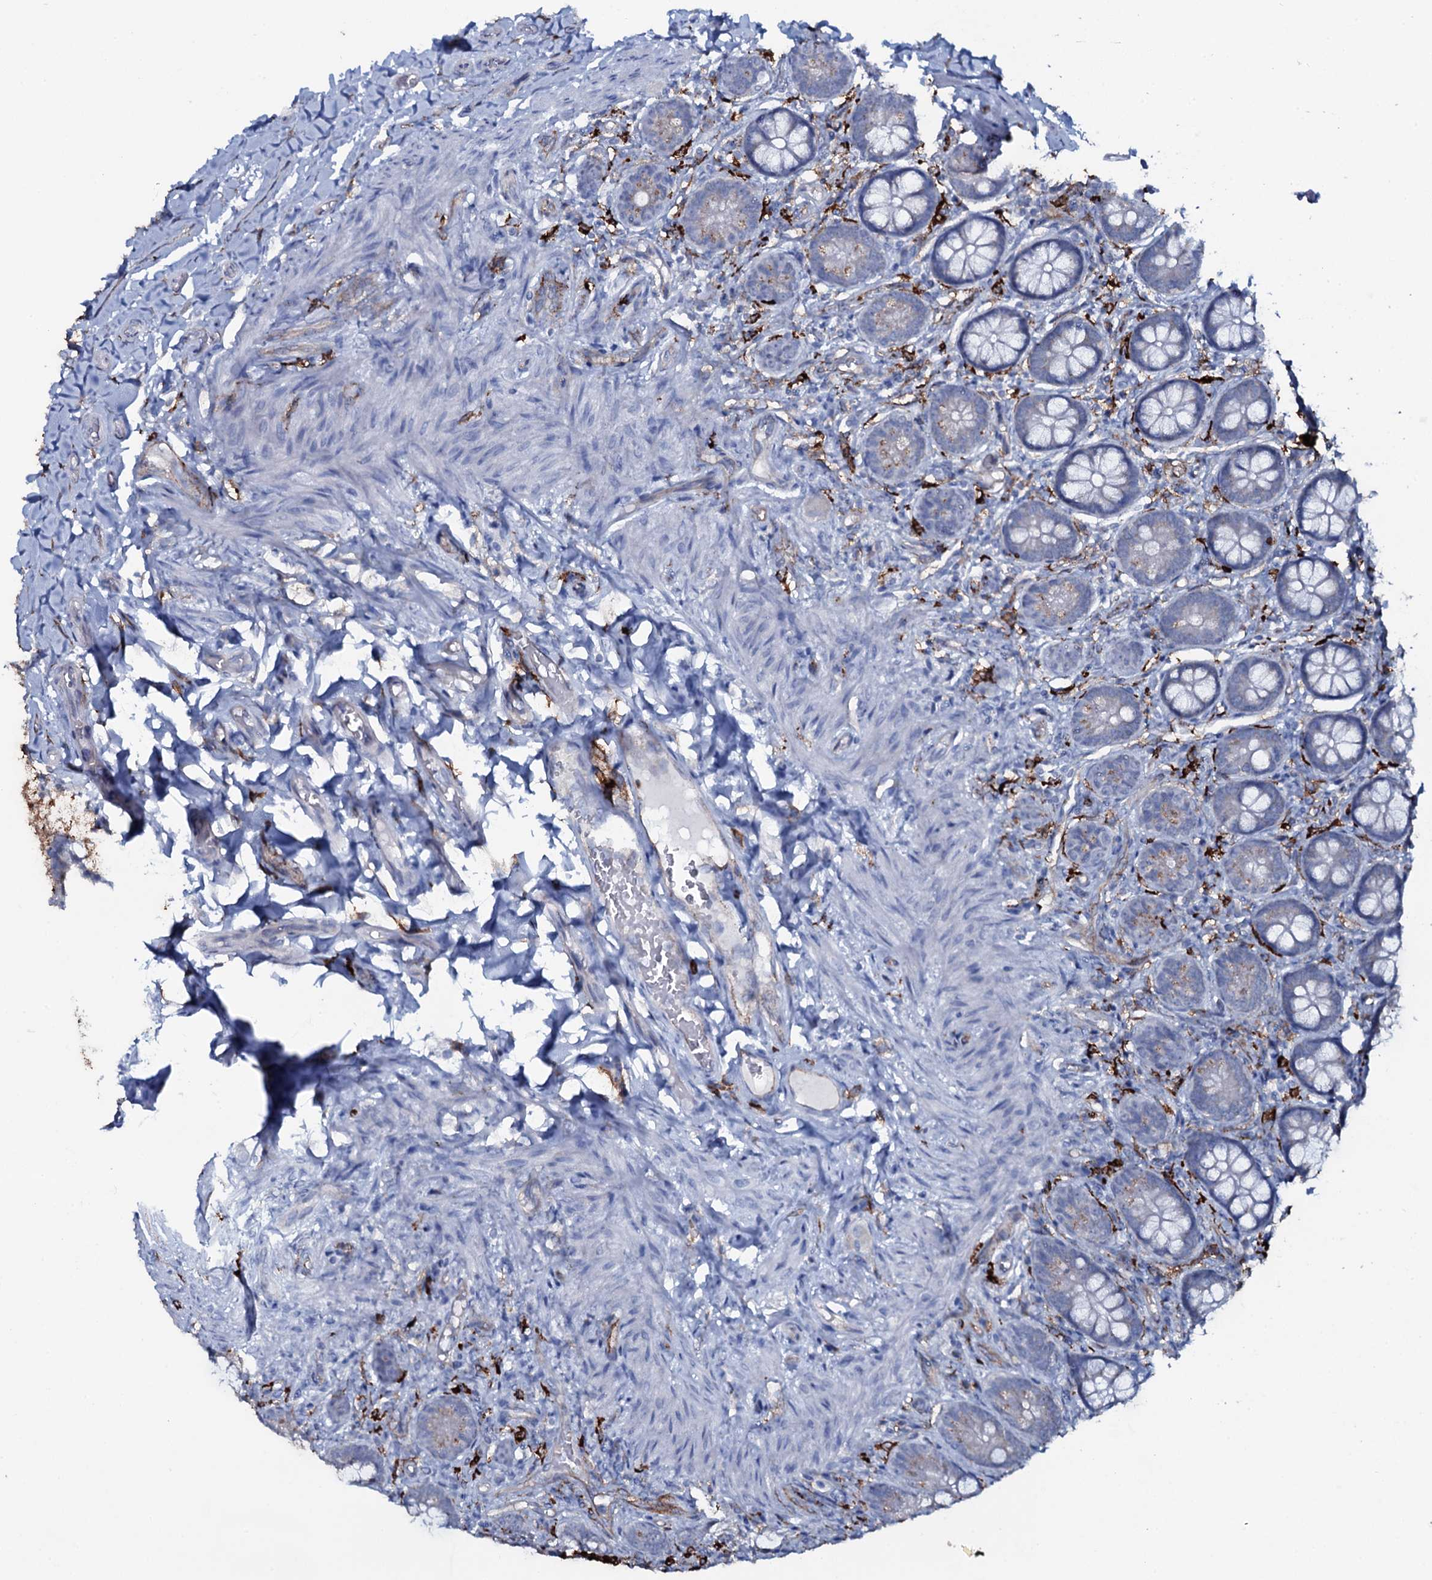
{"staining": {"intensity": "moderate", "quantity": ">75%", "location": "cytoplasmic/membranous"}, "tissue": "small intestine", "cell_type": "Glandular cells", "image_type": "normal", "snomed": [{"axis": "morphology", "description": "Normal tissue, NOS"}, {"axis": "topography", "description": "Small intestine"}], "caption": "An image of human small intestine stained for a protein exhibits moderate cytoplasmic/membranous brown staining in glandular cells.", "gene": "OSBPL2", "patient": {"sex": "male", "age": 52}}